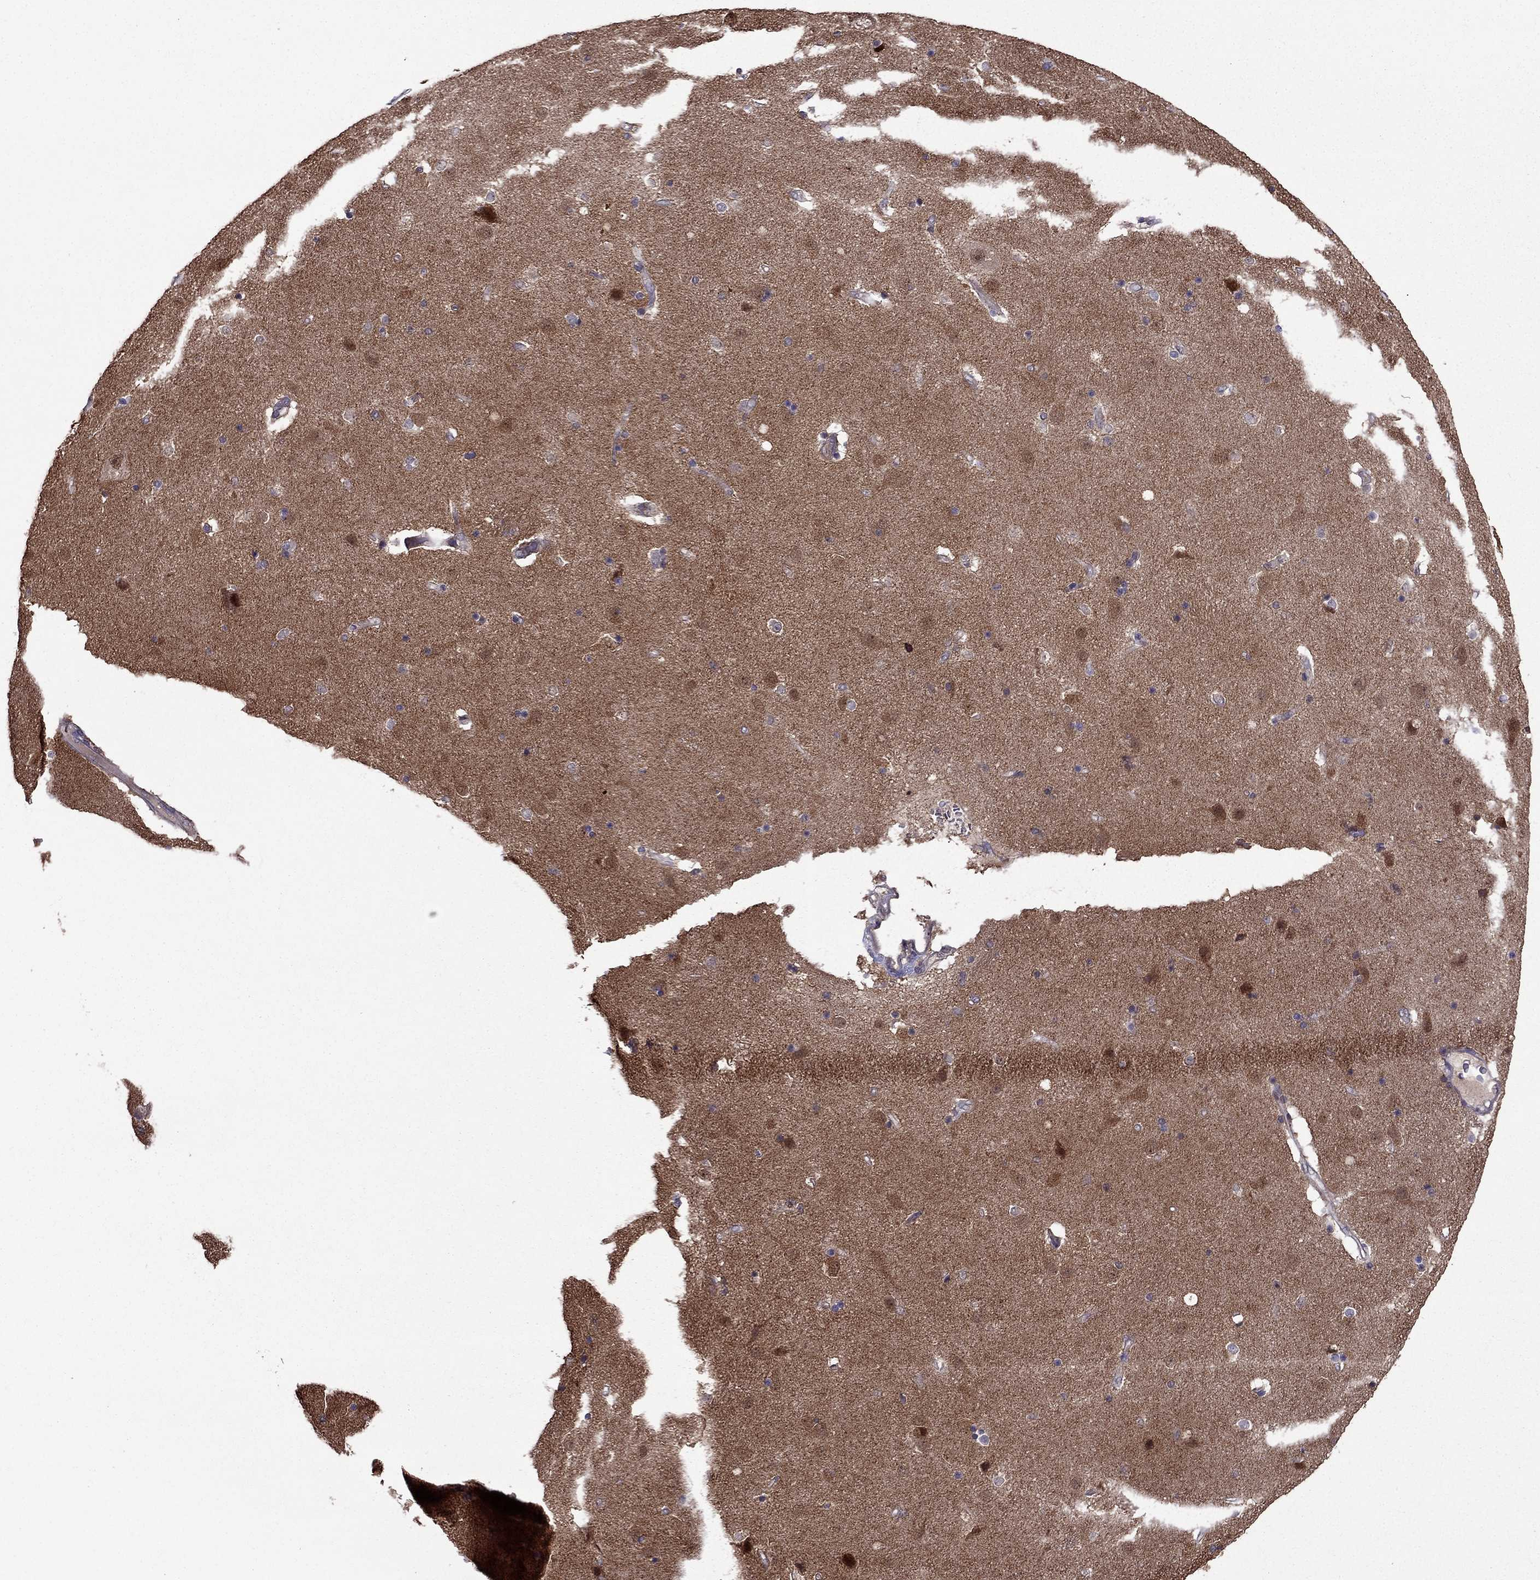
{"staining": {"intensity": "negative", "quantity": "none", "location": "none"}, "tissue": "caudate", "cell_type": "Glial cells", "image_type": "normal", "snomed": [{"axis": "morphology", "description": "Normal tissue, NOS"}, {"axis": "topography", "description": "Lateral ventricle wall"}], "caption": "An image of human caudate is negative for staining in glial cells. (DAB immunohistochemistry visualized using brightfield microscopy, high magnification).", "gene": "CDK5", "patient": {"sex": "female", "age": 71}}